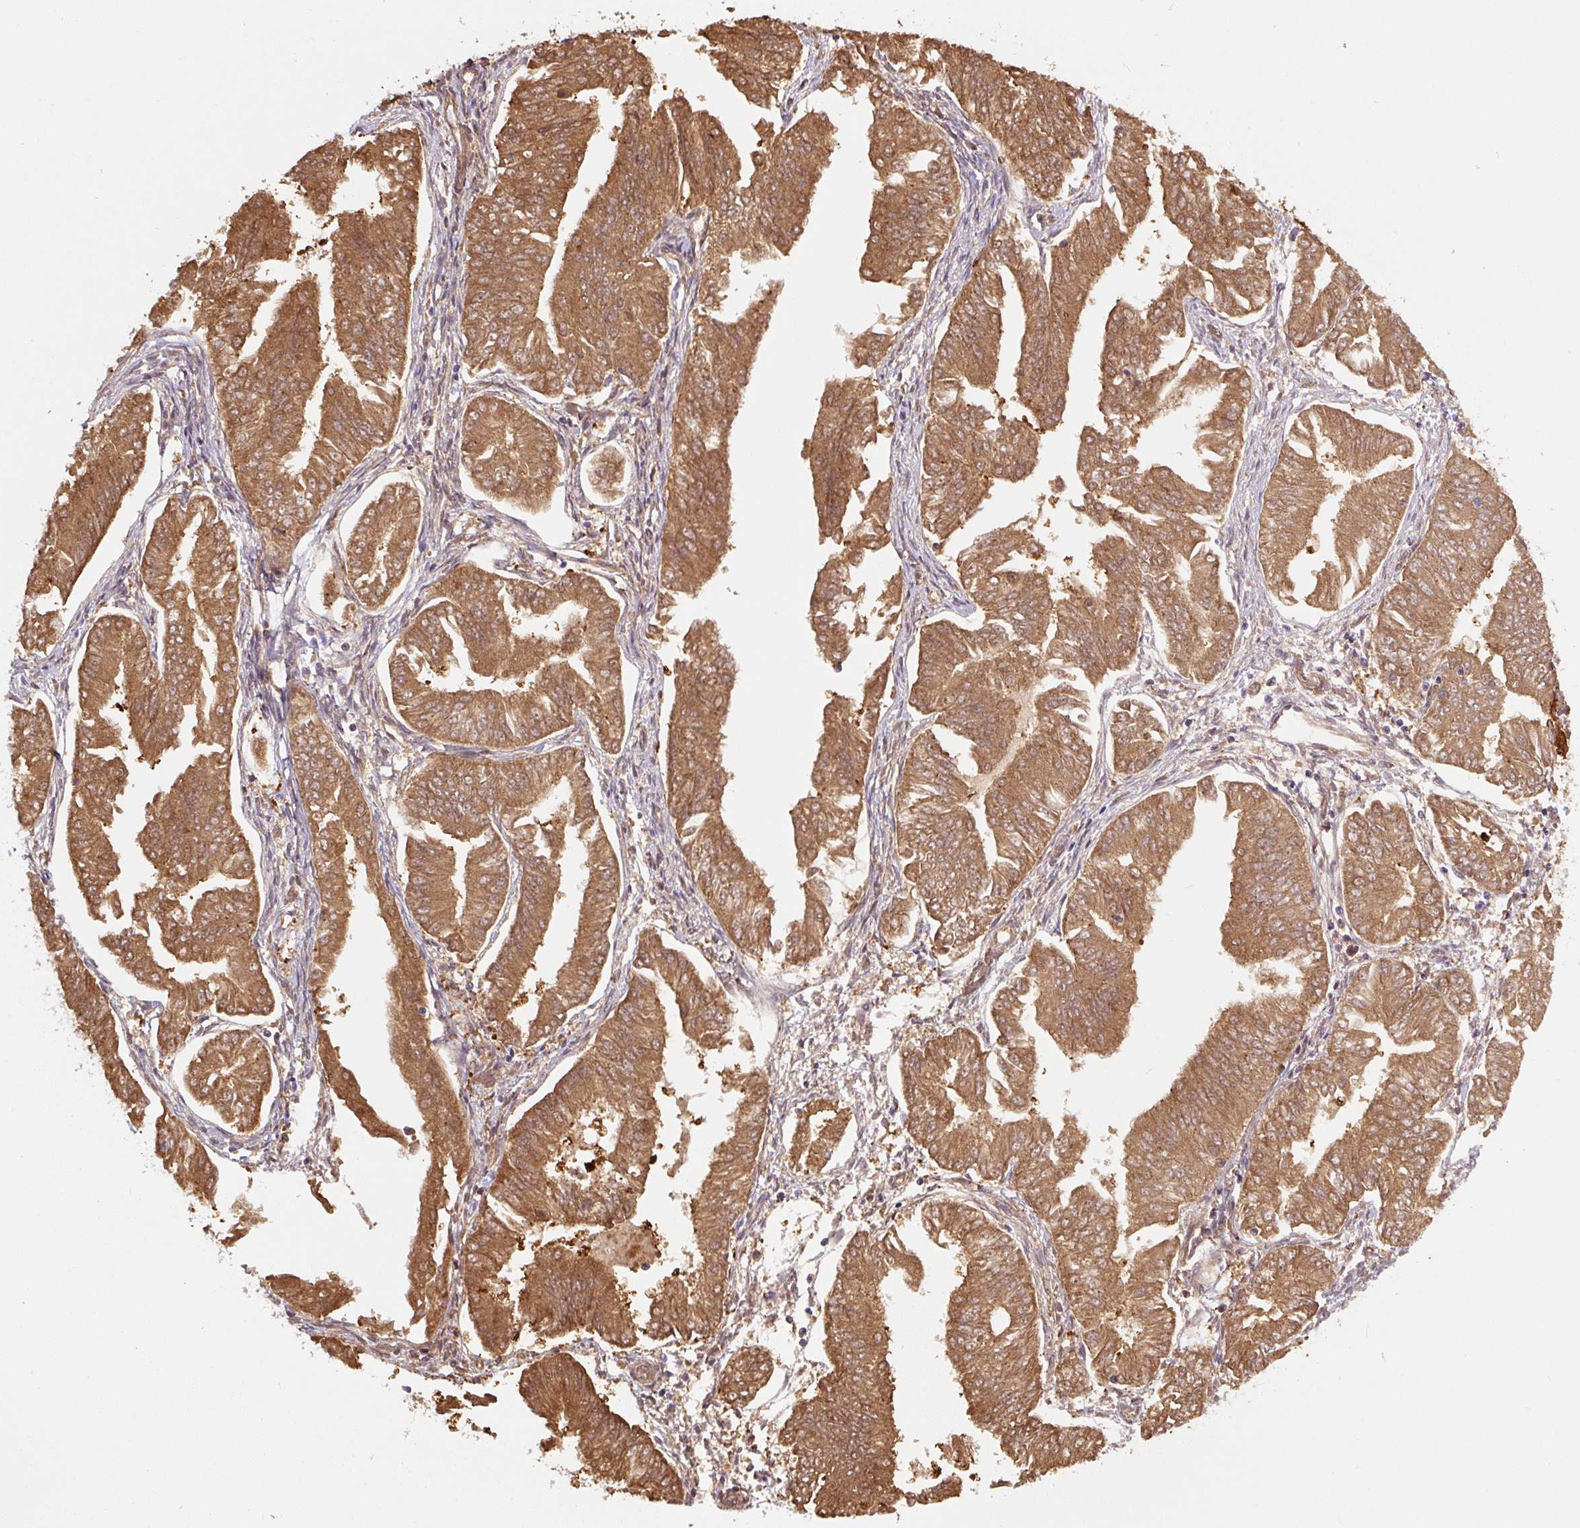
{"staining": {"intensity": "strong", "quantity": ">75%", "location": "cytoplasmic/membranous"}, "tissue": "endometrial cancer", "cell_type": "Tumor cells", "image_type": "cancer", "snomed": [{"axis": "morphology", "description": "Adenocarcinoma, NOS"}, {"axis": "topography", "description": "Endometrium"}], "caption": "Protein expression analysis of human adenocarcinoma (endometrial) reveals strong cytoplasmic/membranous expression in about >75% of tumor cells.", "gene": "ASRGL1", "patient": {"sex": "female", "age": 53}}